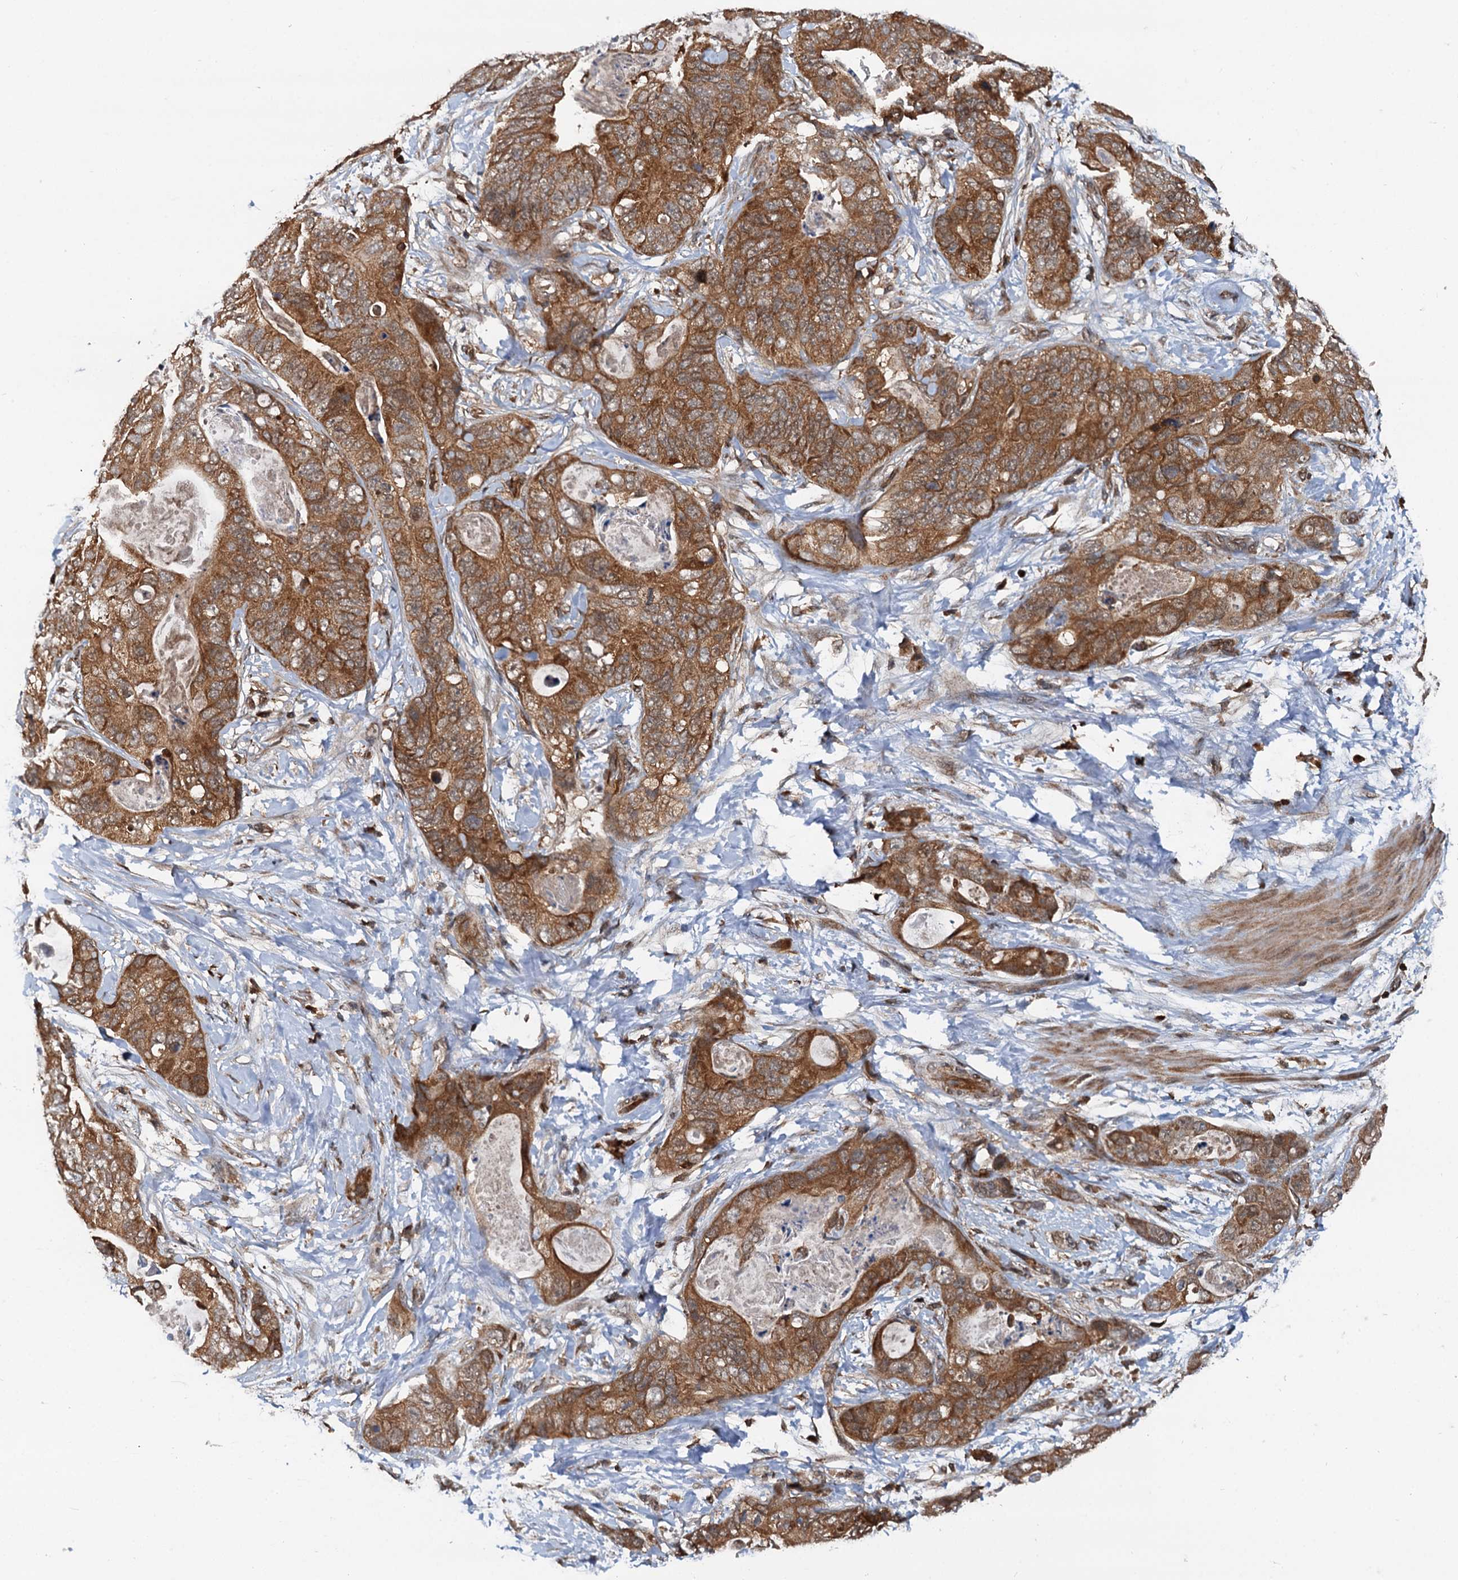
{"staining": {"intensity": "moderate", "quantity": ">75%", "location": "cytoplasmic/membranous"}, "tissue": "stomach cancer", "cell_type": "Tumor cells", "image_type": "cancer", "snomed": [{"axis": "morphology", "description": "Adenocarcinoma, NOS"}, {"axis": "topography", "description": "Stomach"}], "caption": "The image demonstrates staining of adenocarcinoma (stomach), revealing moderate cytoplasmic/membranous protein expression (brown color) within tumor cells.", "gene": "STUB1", "patient": {"sex": "female", "age": 89}}